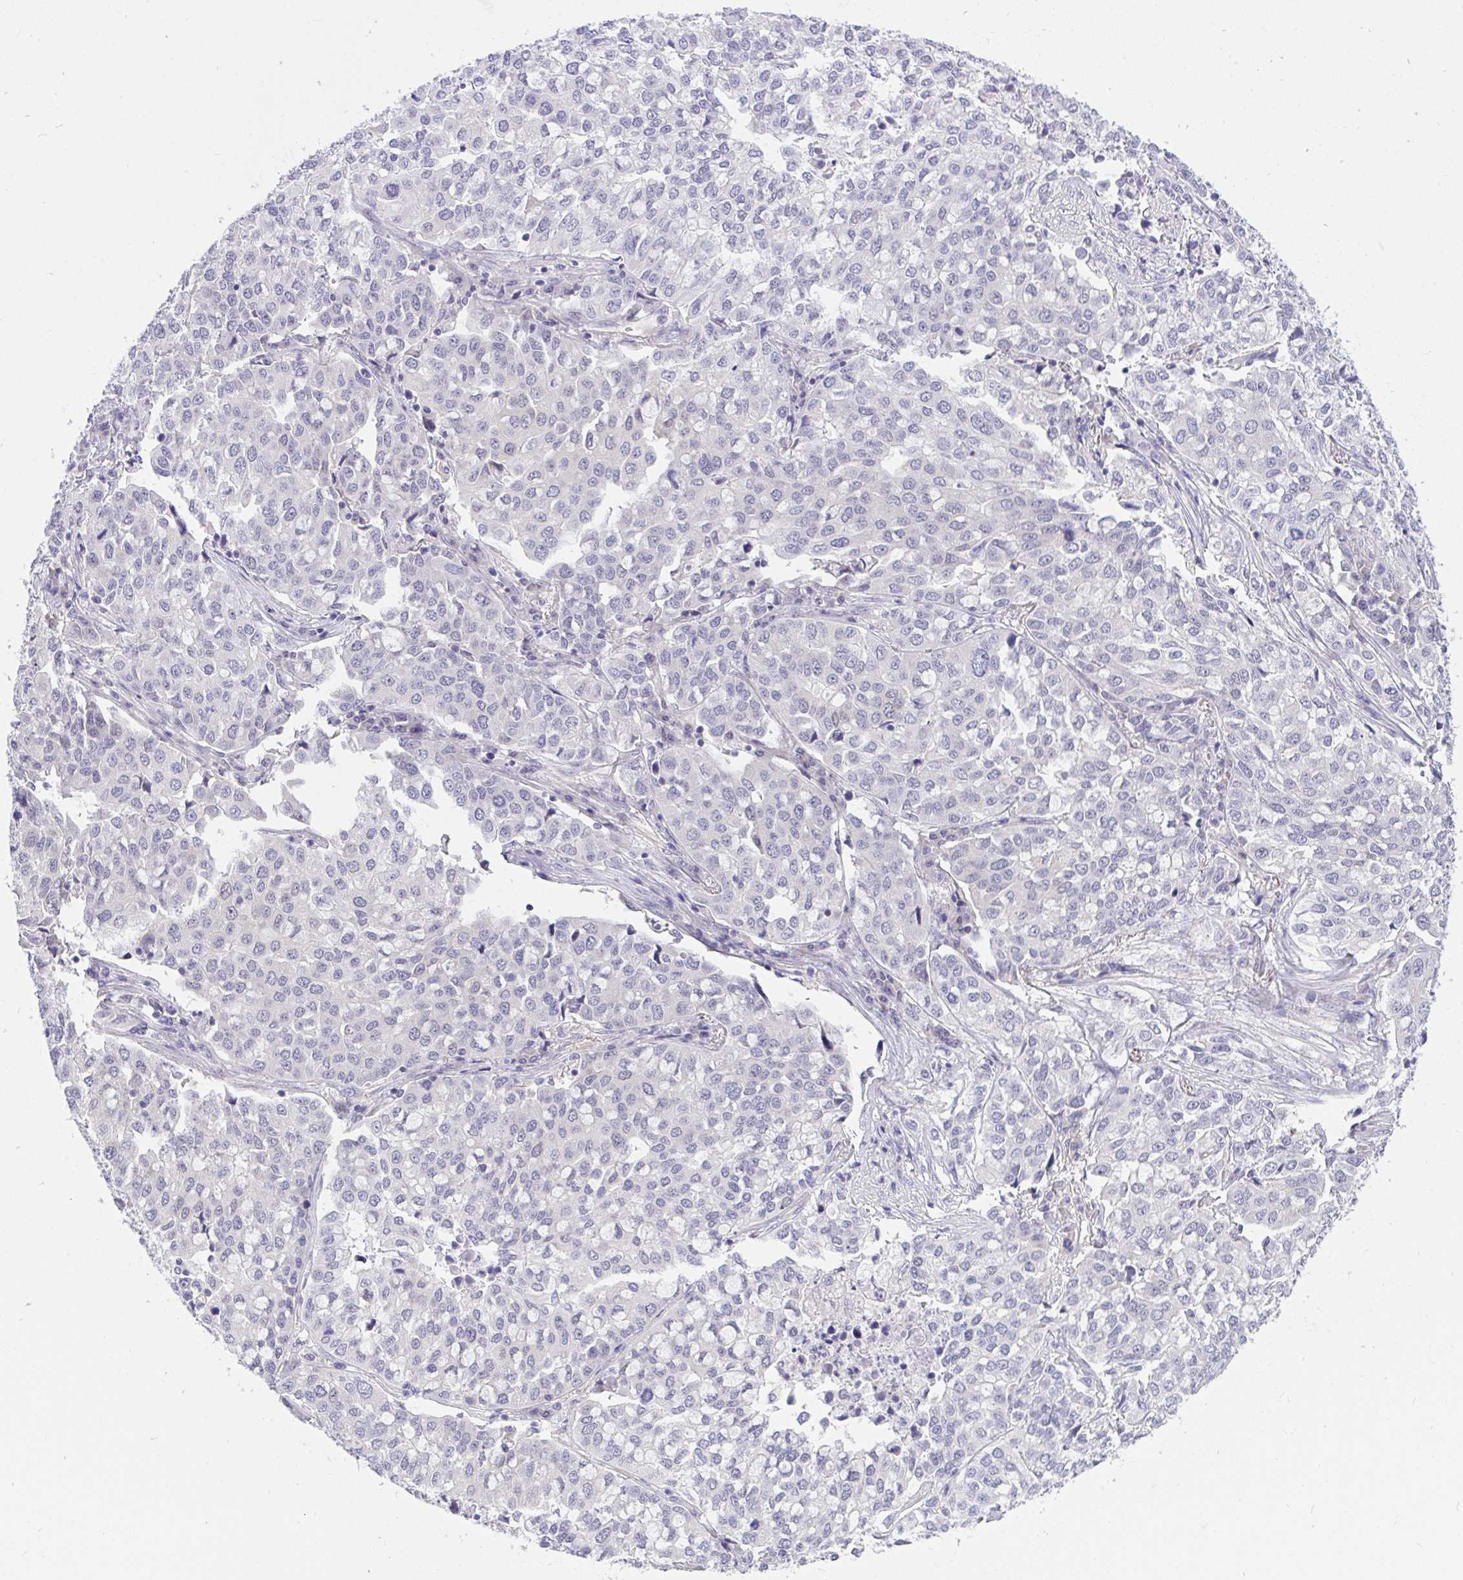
{"staining": {"intensity": "negative", "quantity": "none", "location": "none"}, "tissue": "lung cancer", "cell_type": "Tumor cells", "image_type": "cancer", "snomed": [{"axis": "morphology", "description": "Adenocarcinoma, NOS"}, {"axis": "morphology", "description": "Adenocarcinoma, metastatic, NOS"}, {"axis": "topography", "description": "Lymph node"}, {"axis": "topography", "description": "Lung"}], "caption": "Lung cancer (adenocarcinoma) was stained to show a protein in brown. There is no significant staining in tumor cells. (Brightfield microscopy of DAB (3,3'-diaminobenzidine) IHC at high magnification).", "gene": "C19orf54", "patient": {"sex": "female", "age": 65}}